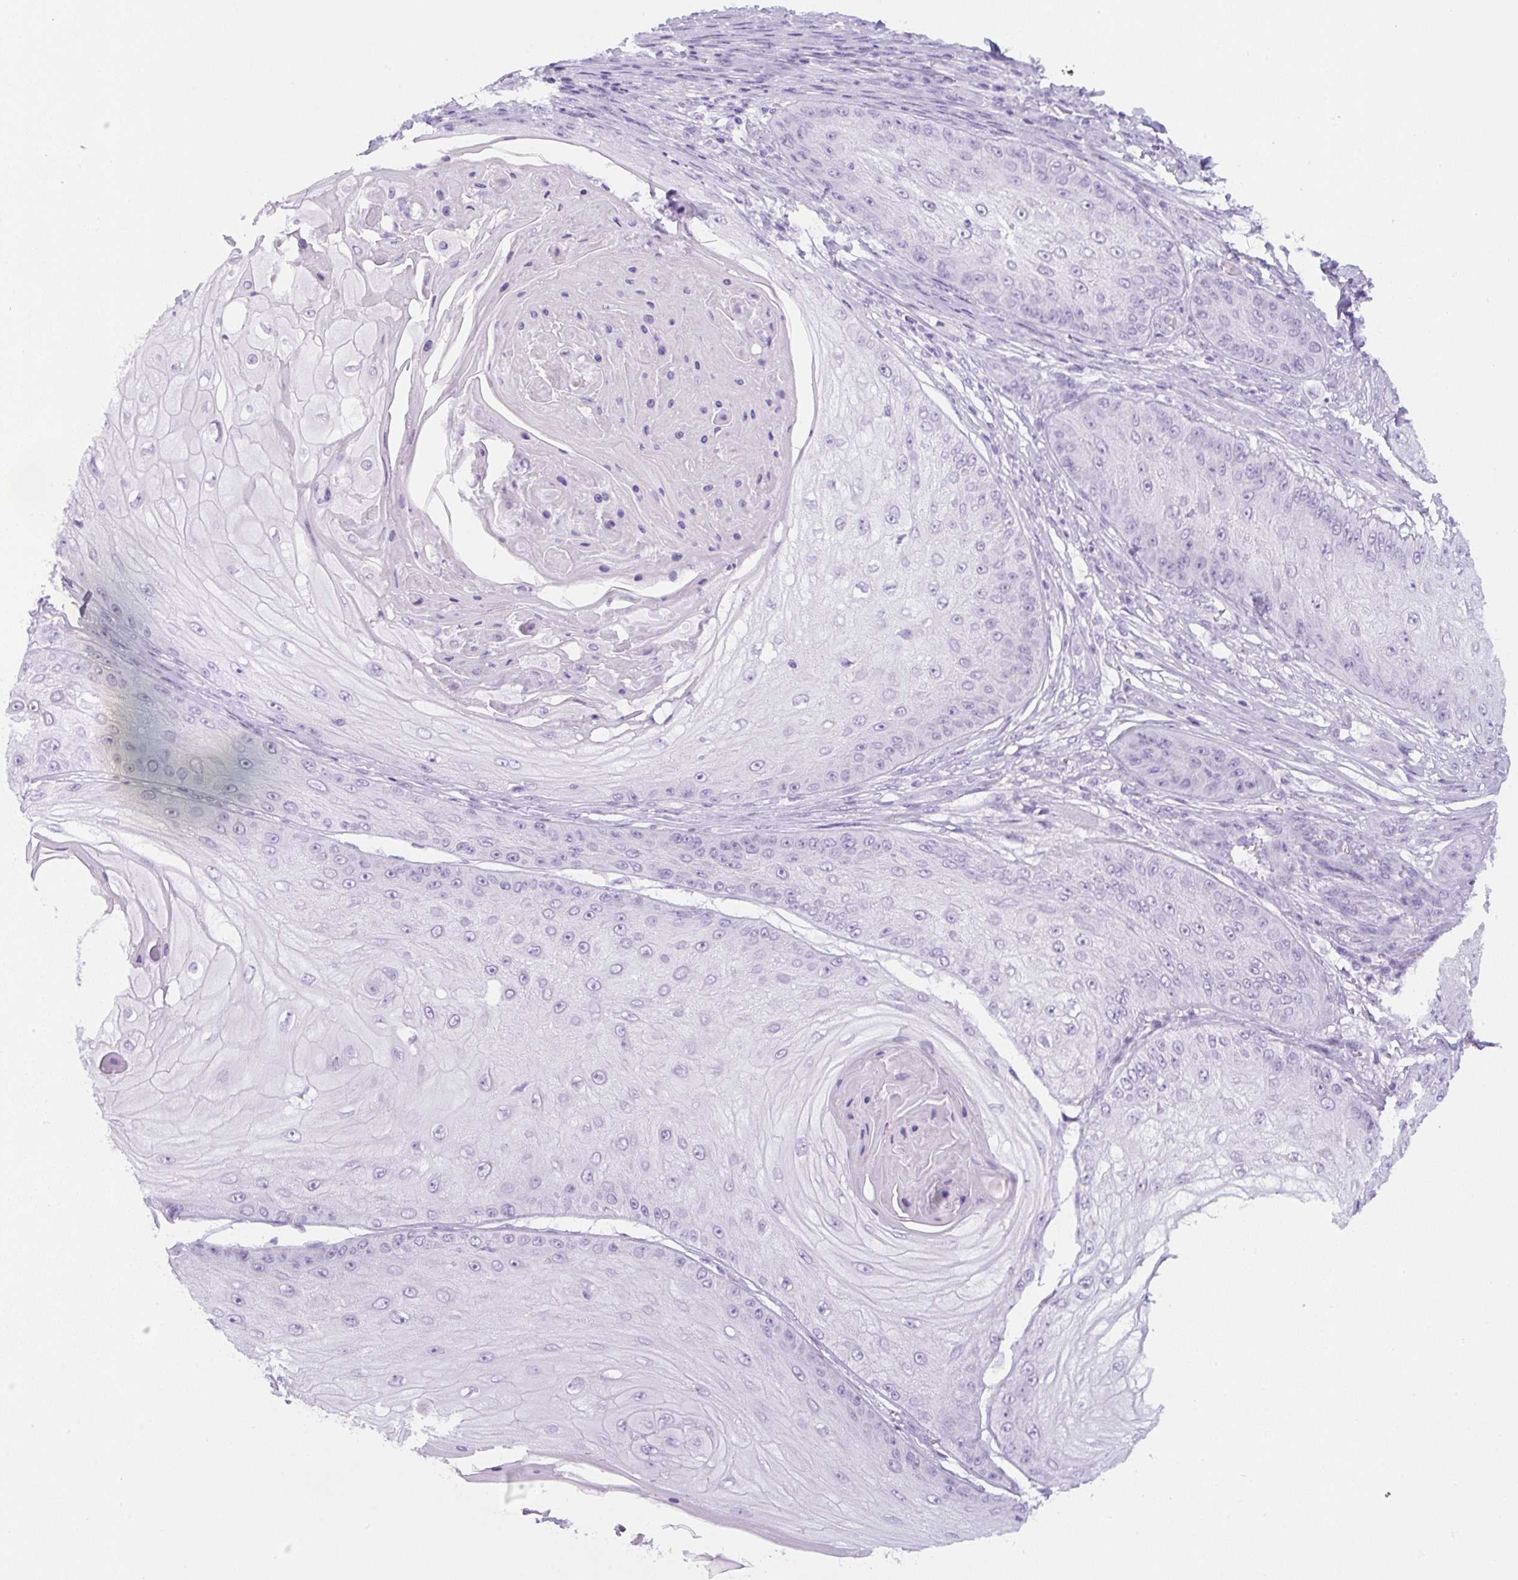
{"staining": {"intensity": "negative", "quantity": "none", "location": "none"}, "tissue": "skin cancer", "cell_type": "Tumor cells", "image_type": "cancer", "snomed": [{"axis": "morphology", "description": "Squamous cell carcinoma, NOS"}, {"axis": "topography", "description": "Skin"}], "caption": "A histopathology image of human skin cancer (squamous cell carcinoma) is negative for staining in tumor cells.", "gene": "ADAMTS19", "patient": {"sex": "male", "age": 70}}